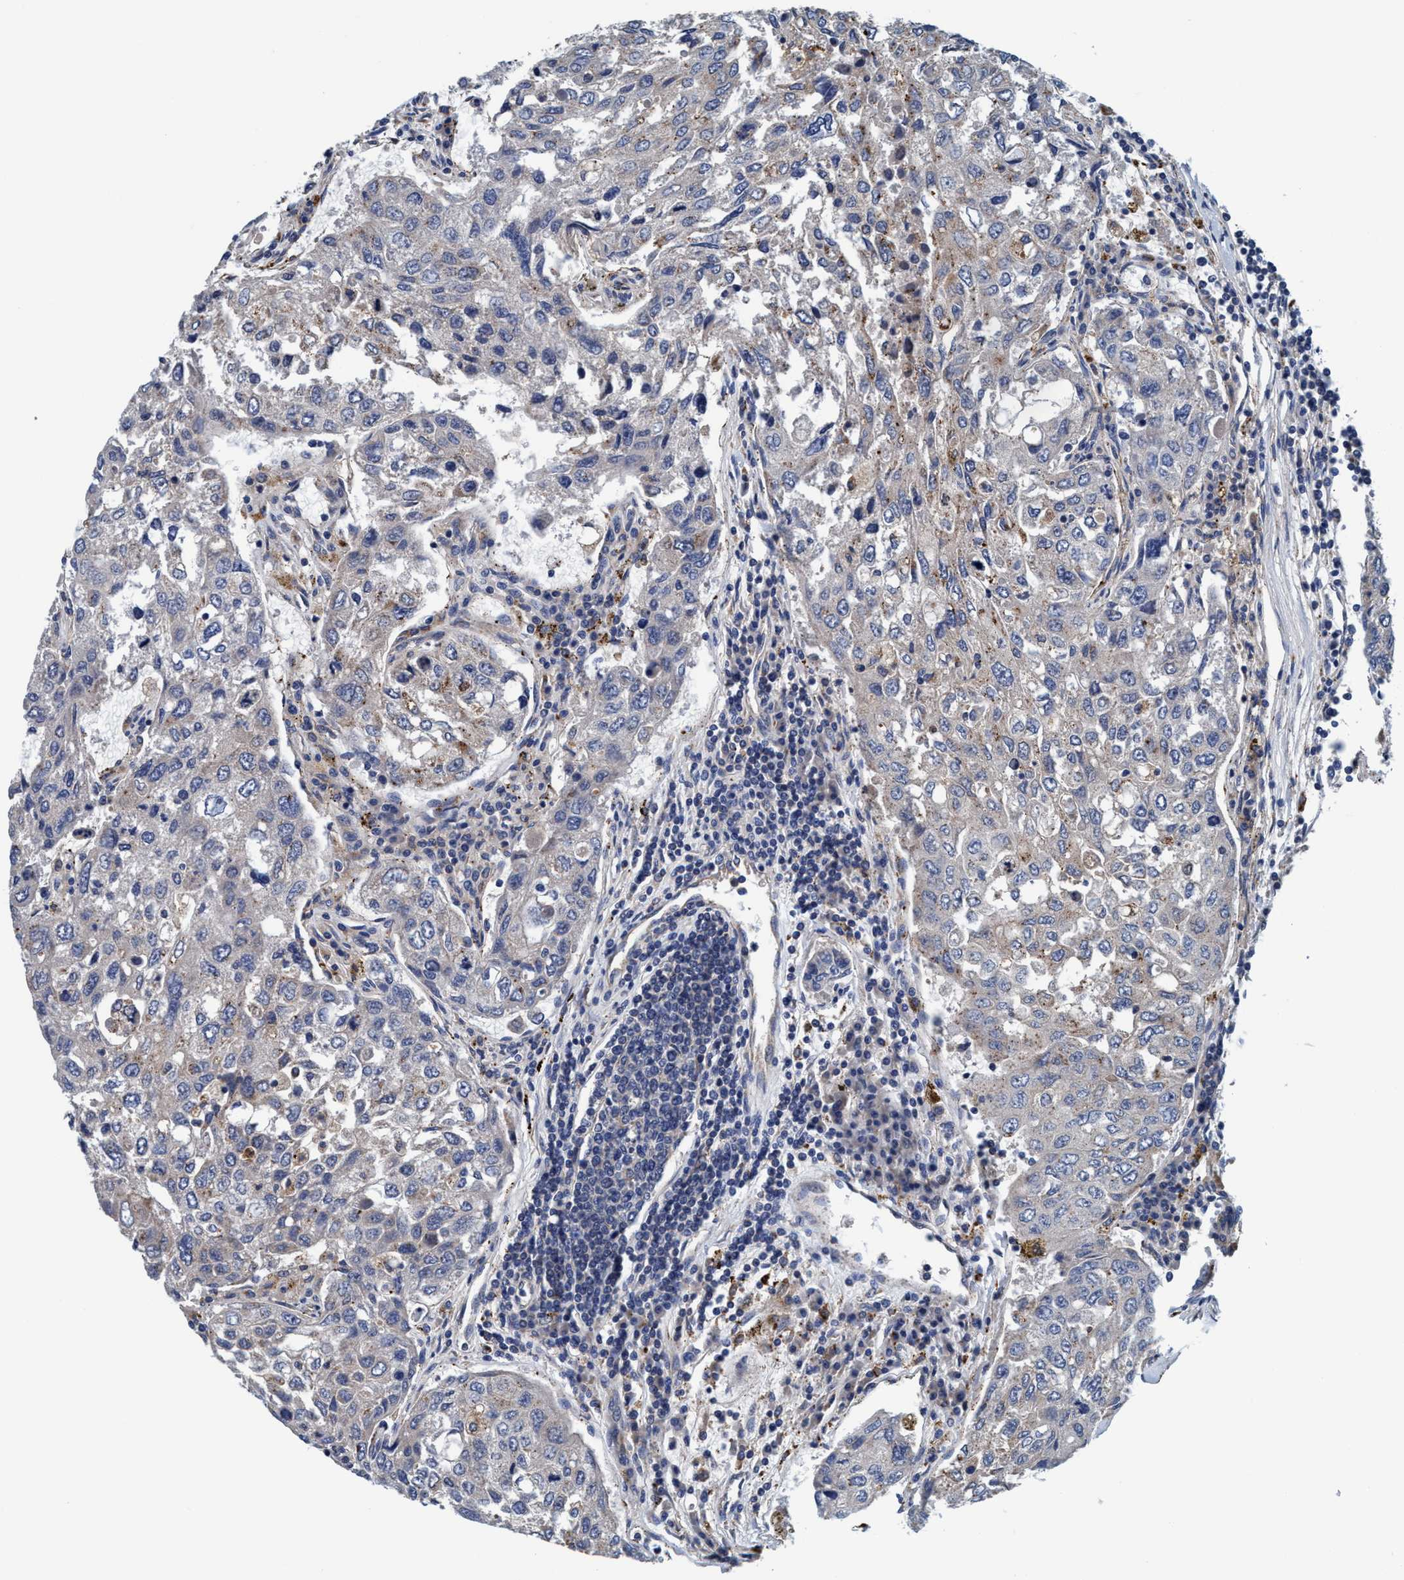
{"staining": {"intensity": "weak", "quantity": "<25%", "location": "cytoplasmic/membranous"}, "tissue": "urothelial cancer", "cell_type": "Tumor cells", "image_type": "cancer", "snomed": [{"axis": "morphology", "description": "Urothelial carcinoma, High grade"}, {"axis": "topography", "description": "Lymph node"}, {"axis": "topography", "description": "Urinary bladder"}], "caption": "This is a image of immunohistochemistry staining of urothelial cancer, which shows no staining in tumor cells. (DAB IHC, high magnification).", "gene": "ENDOG", "patient": {"sex": "male", "age": 51}}